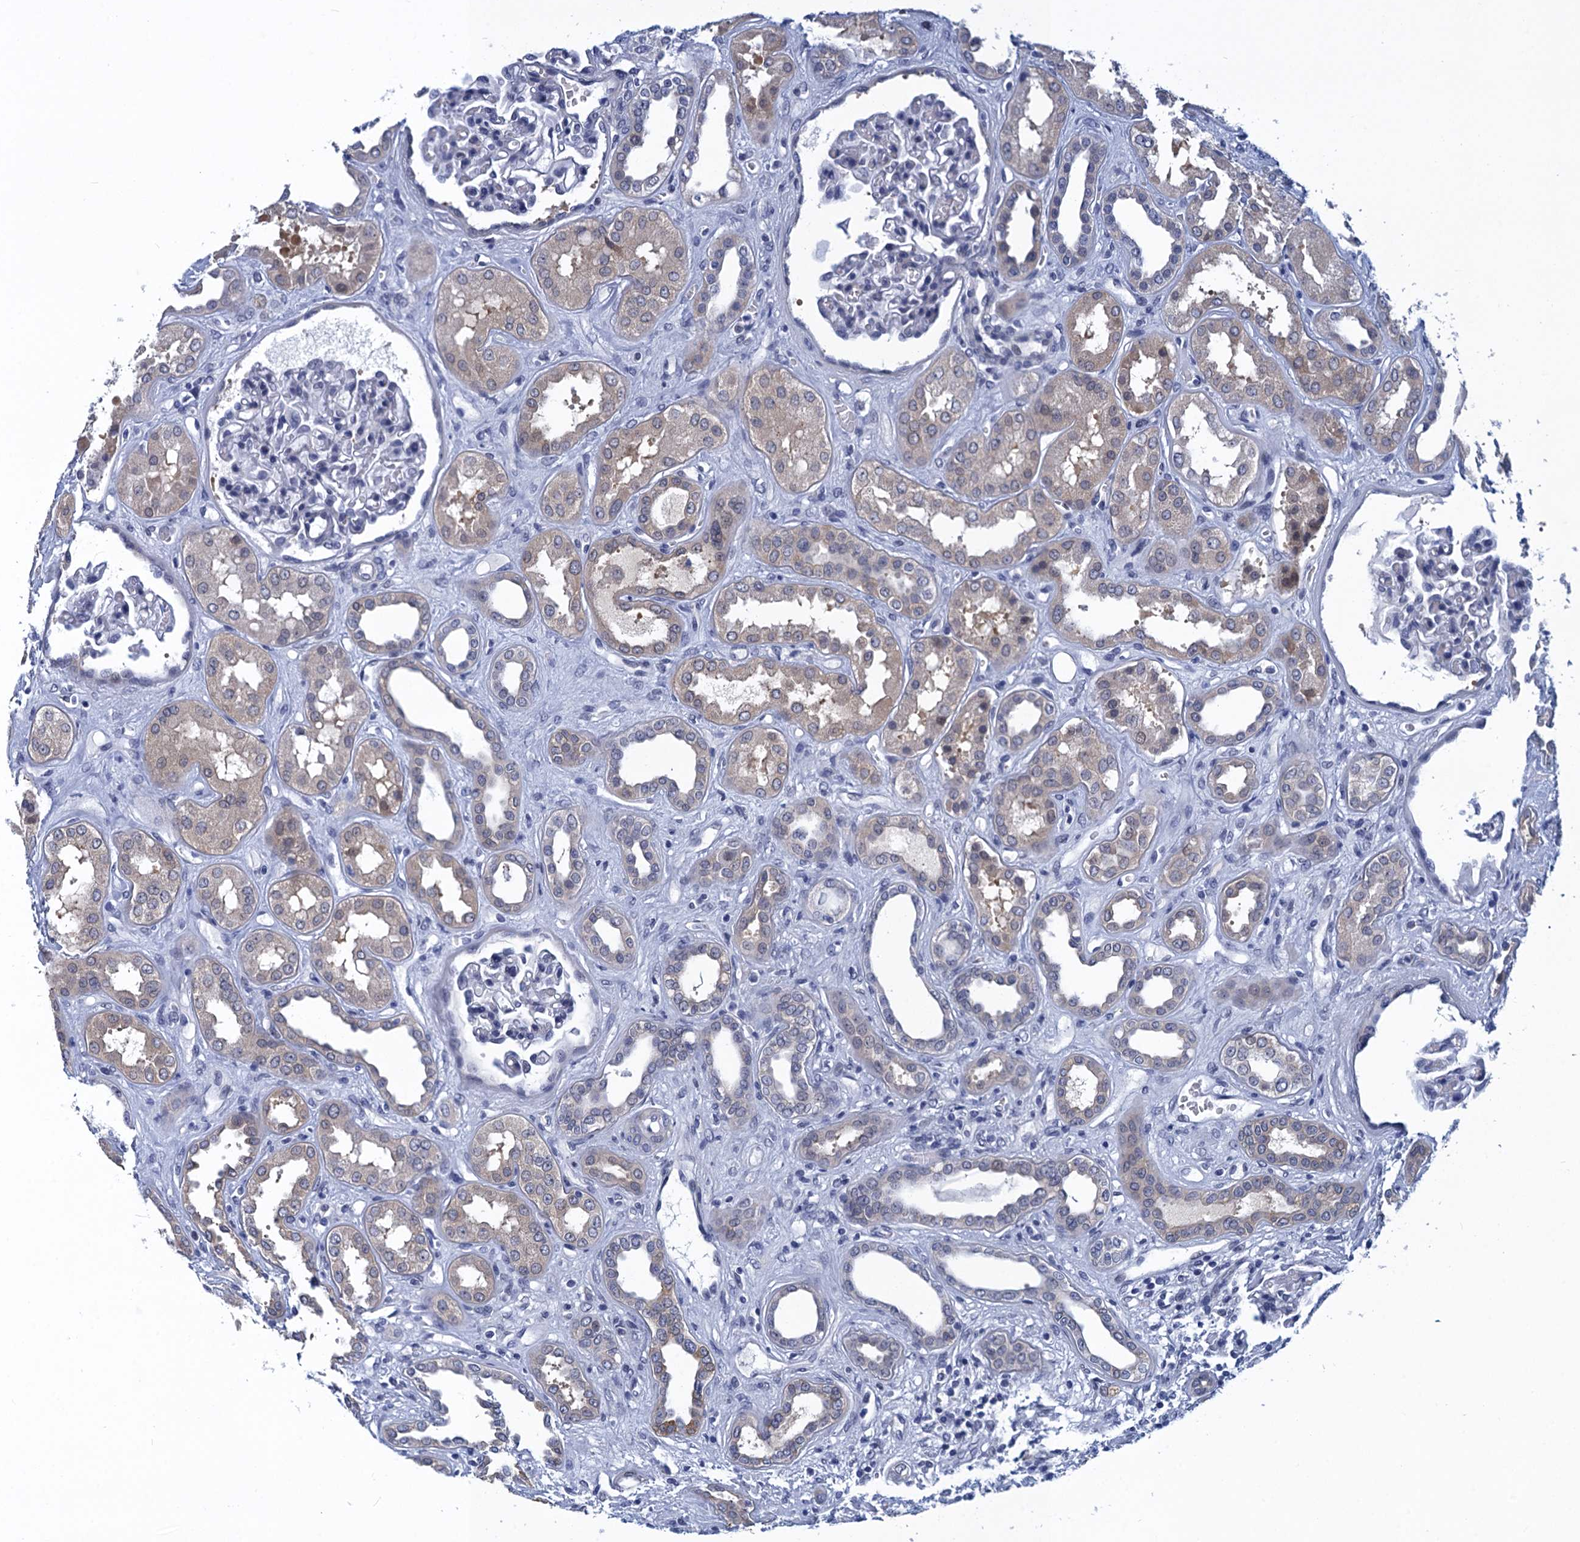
{"staining": {"intensity": "weak", "quantity": "<25%", "location": "nuclear"}, "tissue": "kidney", "cell_type": "Cells in glomeruli", "image_type": "normal", "snomed": [{"axis": "morphology", "description": "Normal tissue, NOS"}, {"axis": "topography", "description": "Kidney"}], "caption": "This image is of benign kidney stained with IHC to label a protein in brown with the nuclei are counter-stained blue. There is no expression in cells in glomeruli. (IHC, brightfield microscopy, high magnification).", "gene": "GINS3", "patient": {"sex": "male", "age": 59}}